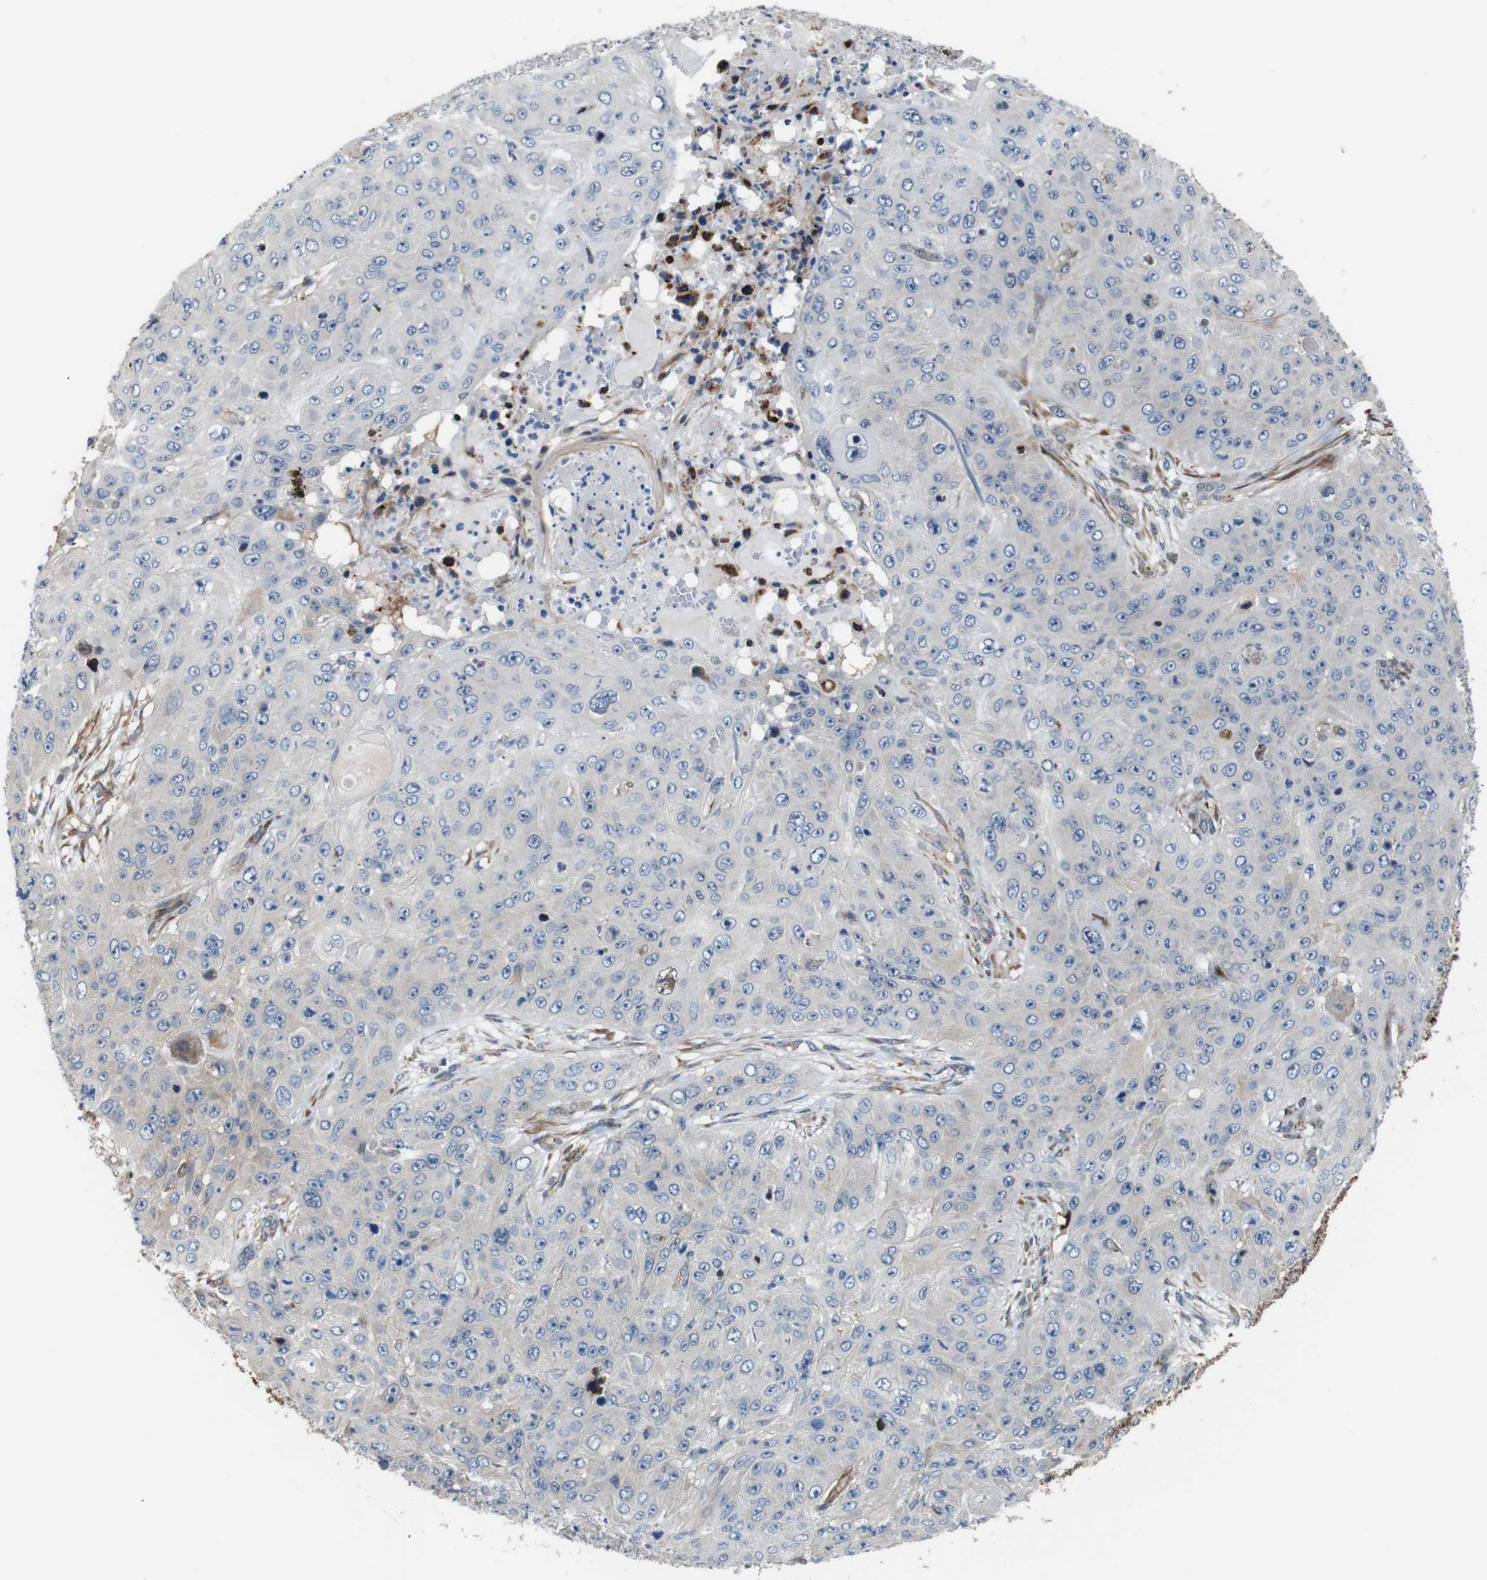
{"staining": {"intensity": "negative", "quantity": "none", "location": "none"}, "tissue": "skin cancer", "cell_type": "Tumor cells", "image_type": "cancer", "snomed": [{"axis": "morphology", "description": "Squamous cell carcinoma, NOS"}, {"axis": "topography", "description": "Skin"}], "caption": "High magnification brightfield microscopy of skin cancer (squamous cell carcinoma) stained with DAB (brown) and counterstained with hematoxylin (blue): tumor cells show no significant expression. (DAB immunohistochemistry visualized using brightfield microscopy, high magnification).", "gene": "PCOLCE2", "patient": {"sex": "female", "age": 80}}